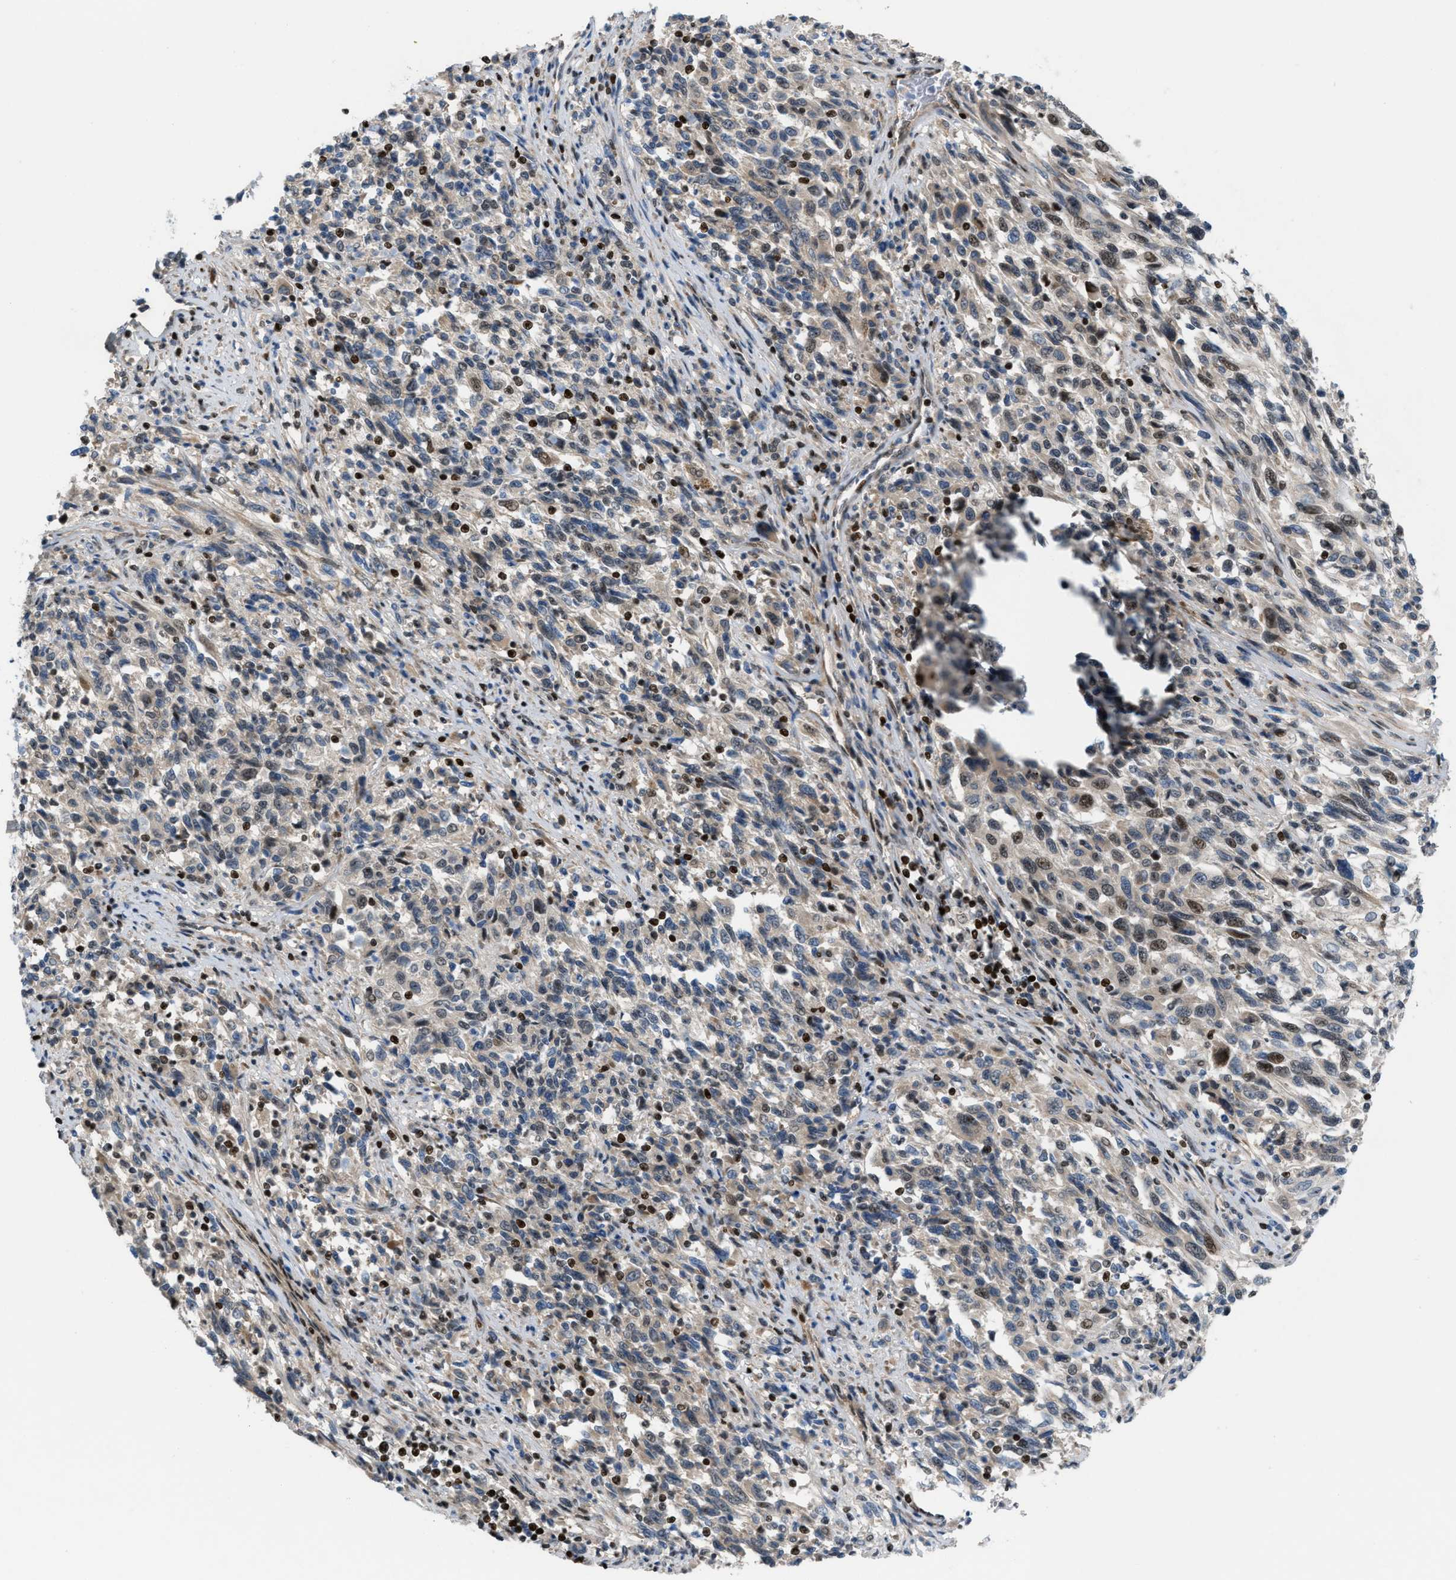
{"staining": {"intensity": "weak", "quantity": "25%-75%", "location": "nuclear"}, "tissue": "melanoma", "cell_type": "Tumor cells", "image_type": "cancer", "snomed": [{"axis": "morphology", "description": "Malignant melanoma, Metastatic site"}, {"axis": "topography", "description": "Lymph node"}], "caption": "A low amount of weak nuclear expression is identified in about 25%-75% of tumor cells in malignant melanoma (metastatic site) tissue. The staining was performed using DAB (3,3'-diaminobenzidine), with brown indicating positive protein expression. Nuclei are stained blue with hematoxylin.", "gene": "ZNF276", "patient": {"sex": "male", "age": 61}}